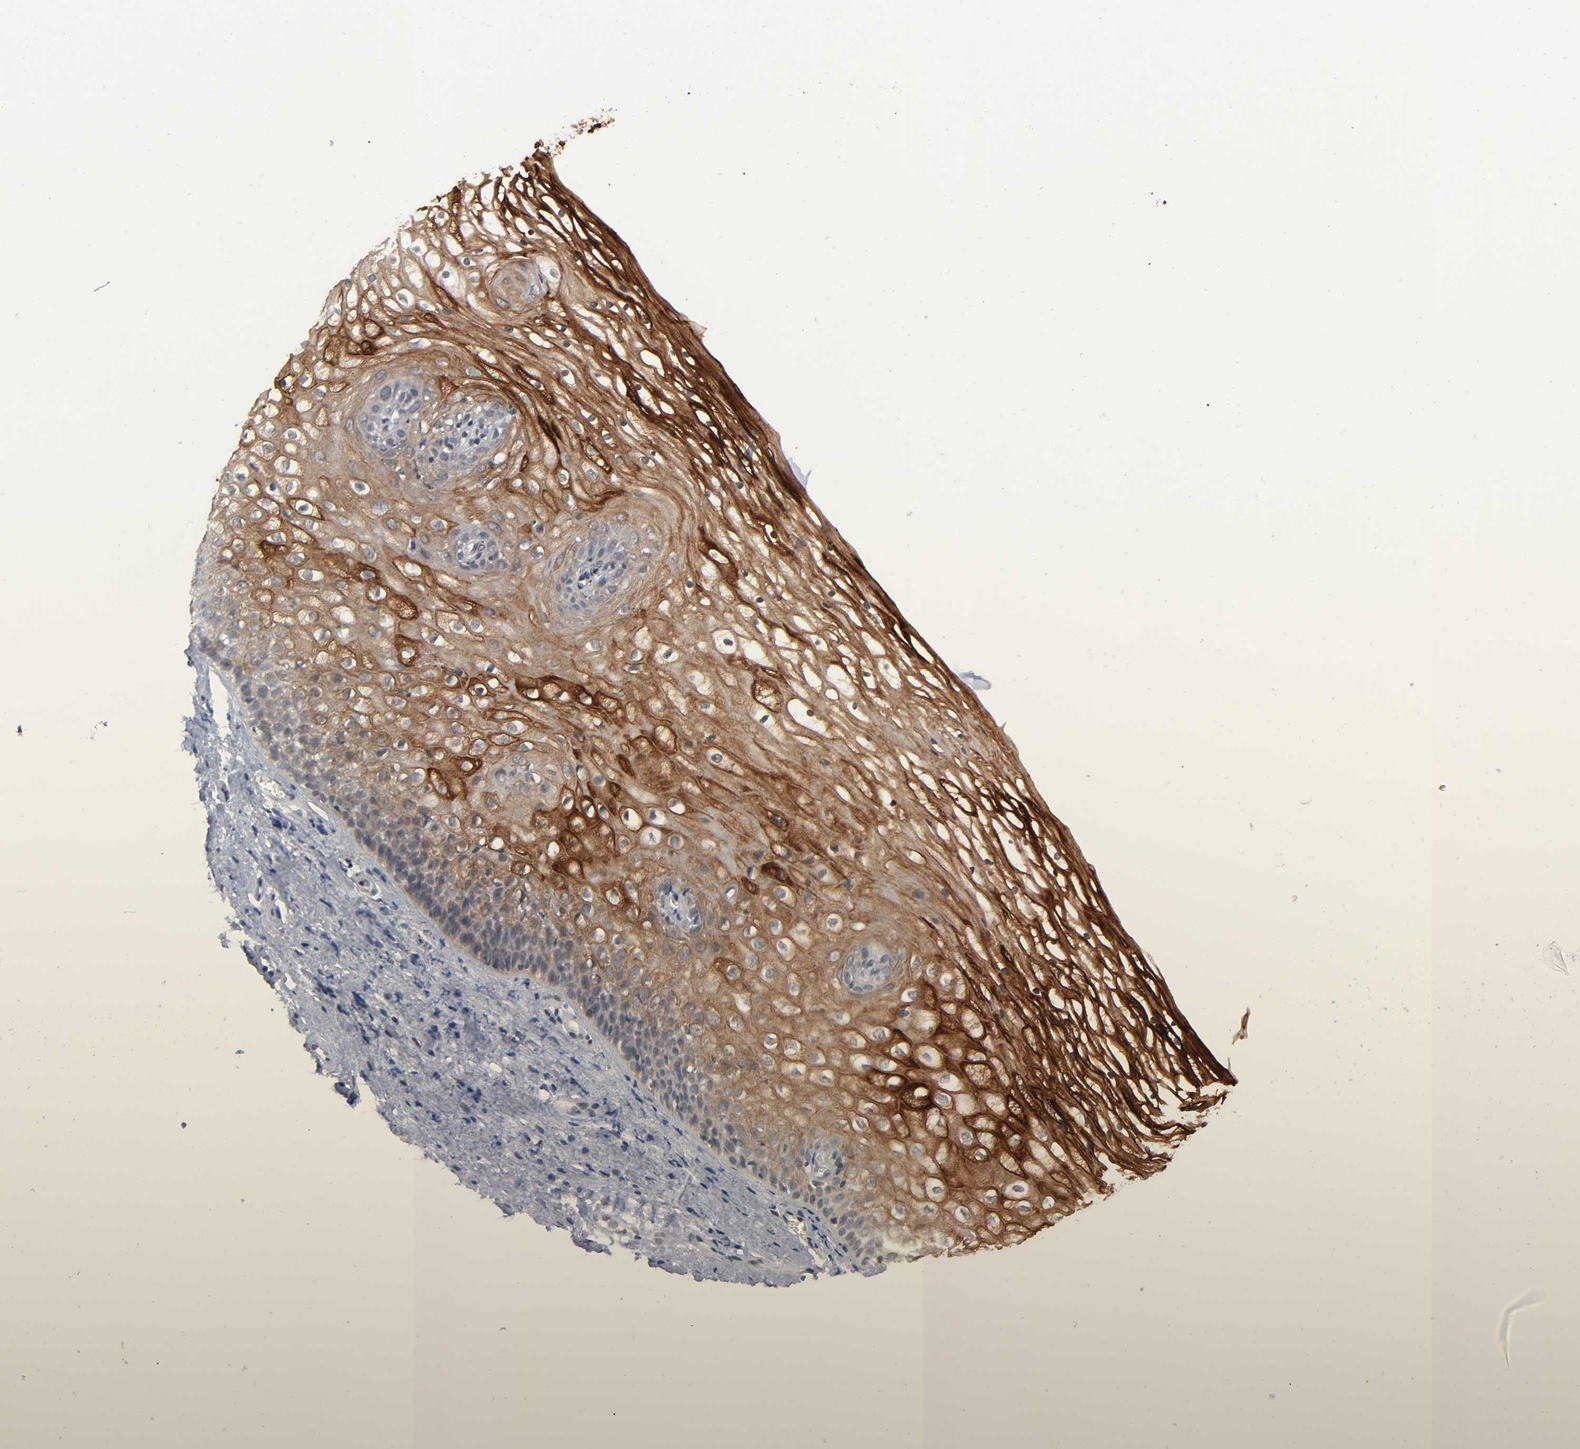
{"staining": {"intensity": "strong", "quantity": "25%-75%", "location": "cytoplasmic/membranous"}, "tissue": "vagina", "cell_type": "Squamous epithelial cells", "image_type": "normal", "snomed": [{"axis": "morphology", "description": "Normal tissue, NOS"}, {"axis": "topography", "description": "Vagina"}], "caption": "Immunohistochemical staining of unremarkable human vagina reveals strong cytoplasmic/membranous protein expression in approximately 25%-75% of squamous epithelial cells. (IHC, brightfield microscopy, high magnification).", "gene": "AUH", "patient": {"sex": "female", "age": 34}}